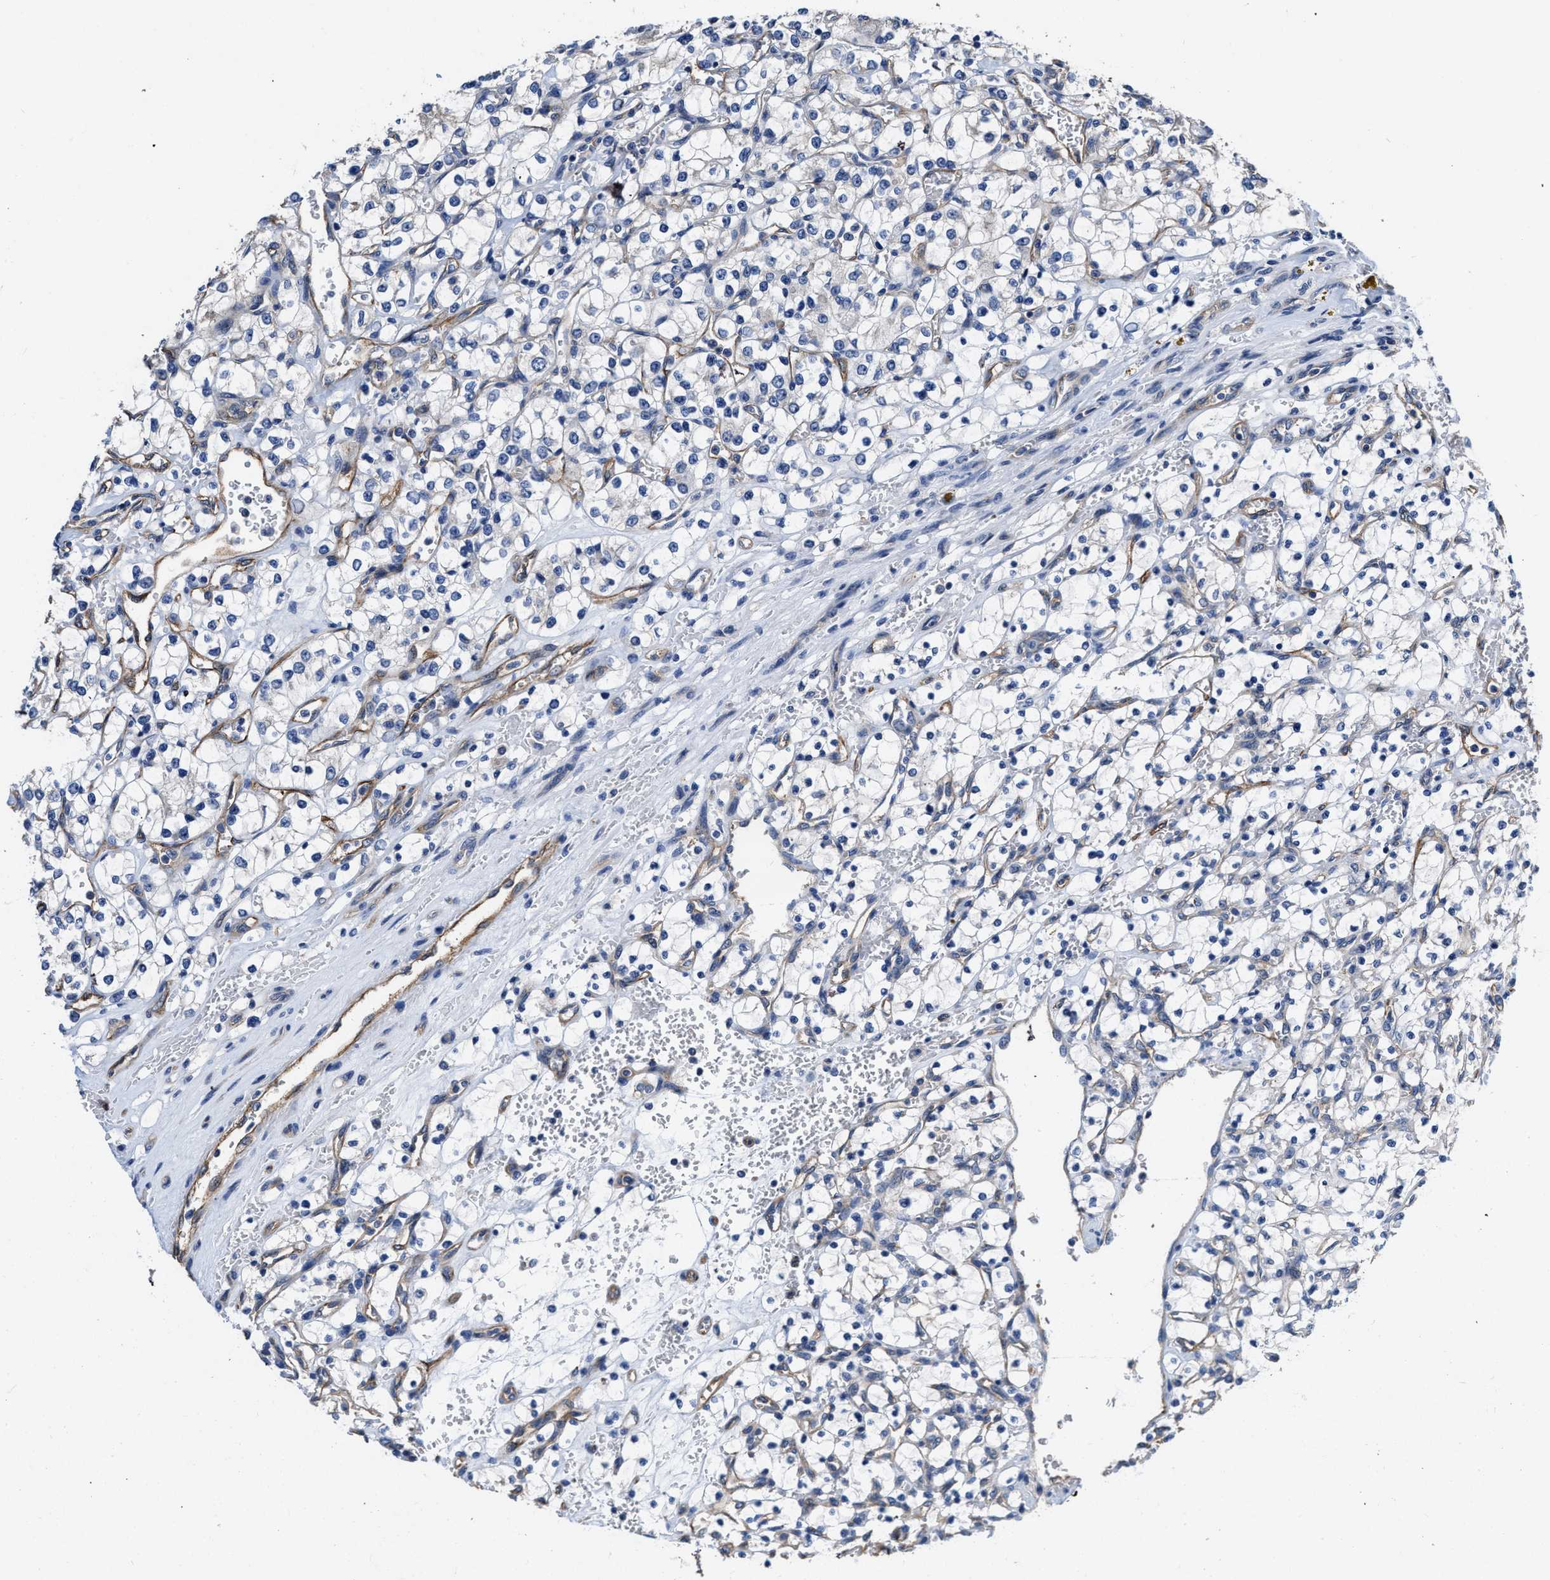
{"staining": {"intensity": "negative", "quantity": "none", "location": "none"}, "tissue": "renal cancer", "cell_type": "Tumor cells", "image_type": "cancer", "snomed": [{"axis": "morphology", "description": "Adenocarcinoma, NOS"}, {"axis": "topography", "description": "Kidney"}], "caption": "Immunohistochemistry (IHC) of human renal adenocarcinoma demonstrates no positivity in tumor cells.", "gene": "C22orf42", "patient": {"sex": "female", "age": 69}}